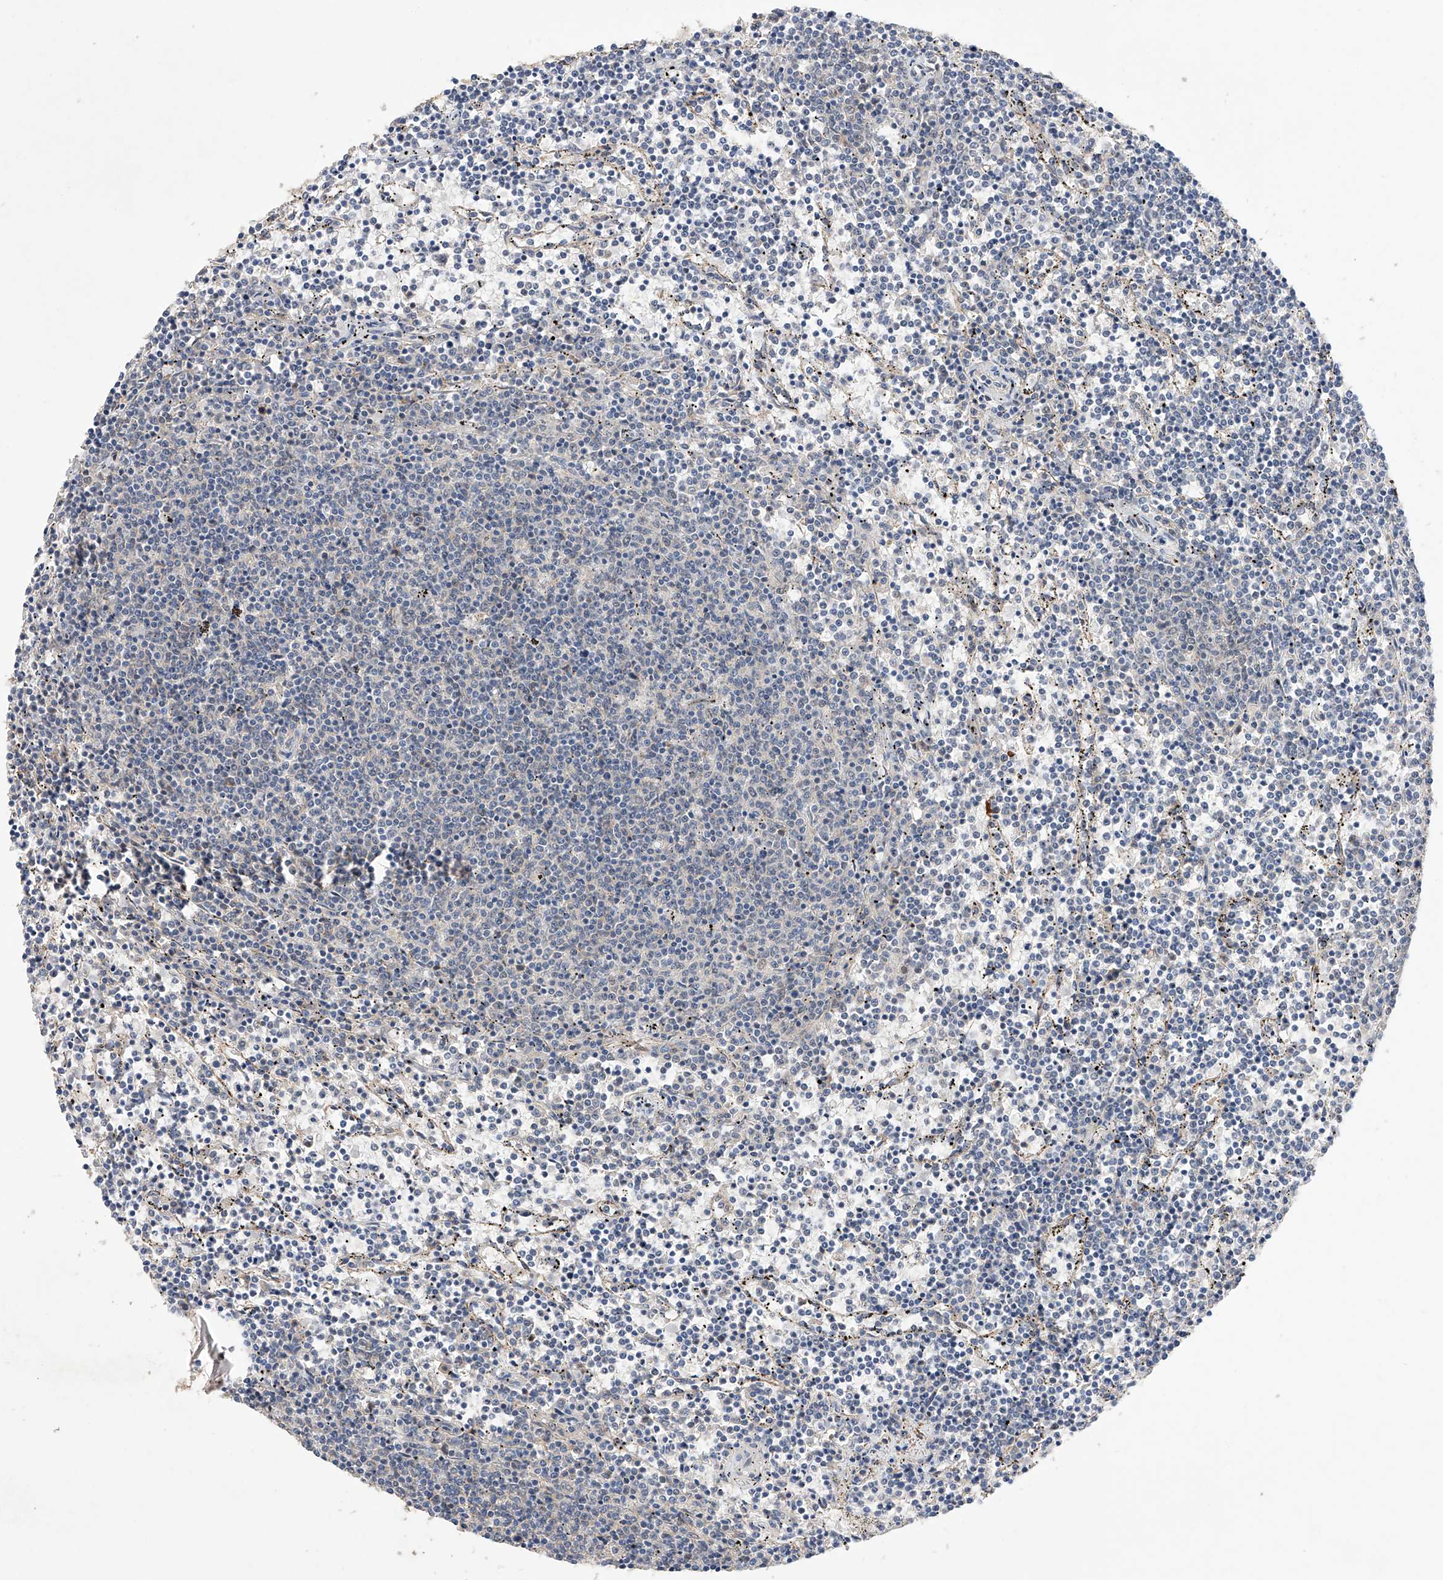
{"staining": {"intensity": "negative", "quantity": "none", "location": "none"}, "tissue": "lymphoma", "cell_type": "Tumor cells", "image_type": "cancer", "snomed": [{"axis": "morphology", "description": "Malignant lymphoma, non-Hodgkin's type, Low grade"}, {"axis": "topography", "description": "Spleen"}], "caption": "Immunohistochemistry (IHC) of low-grade malignant lymphoma, non-Hodgkin's type reveals no staining in tumor cells.", "gene": "NFATC4", "patient": {"sex": "female", "age": 50}}